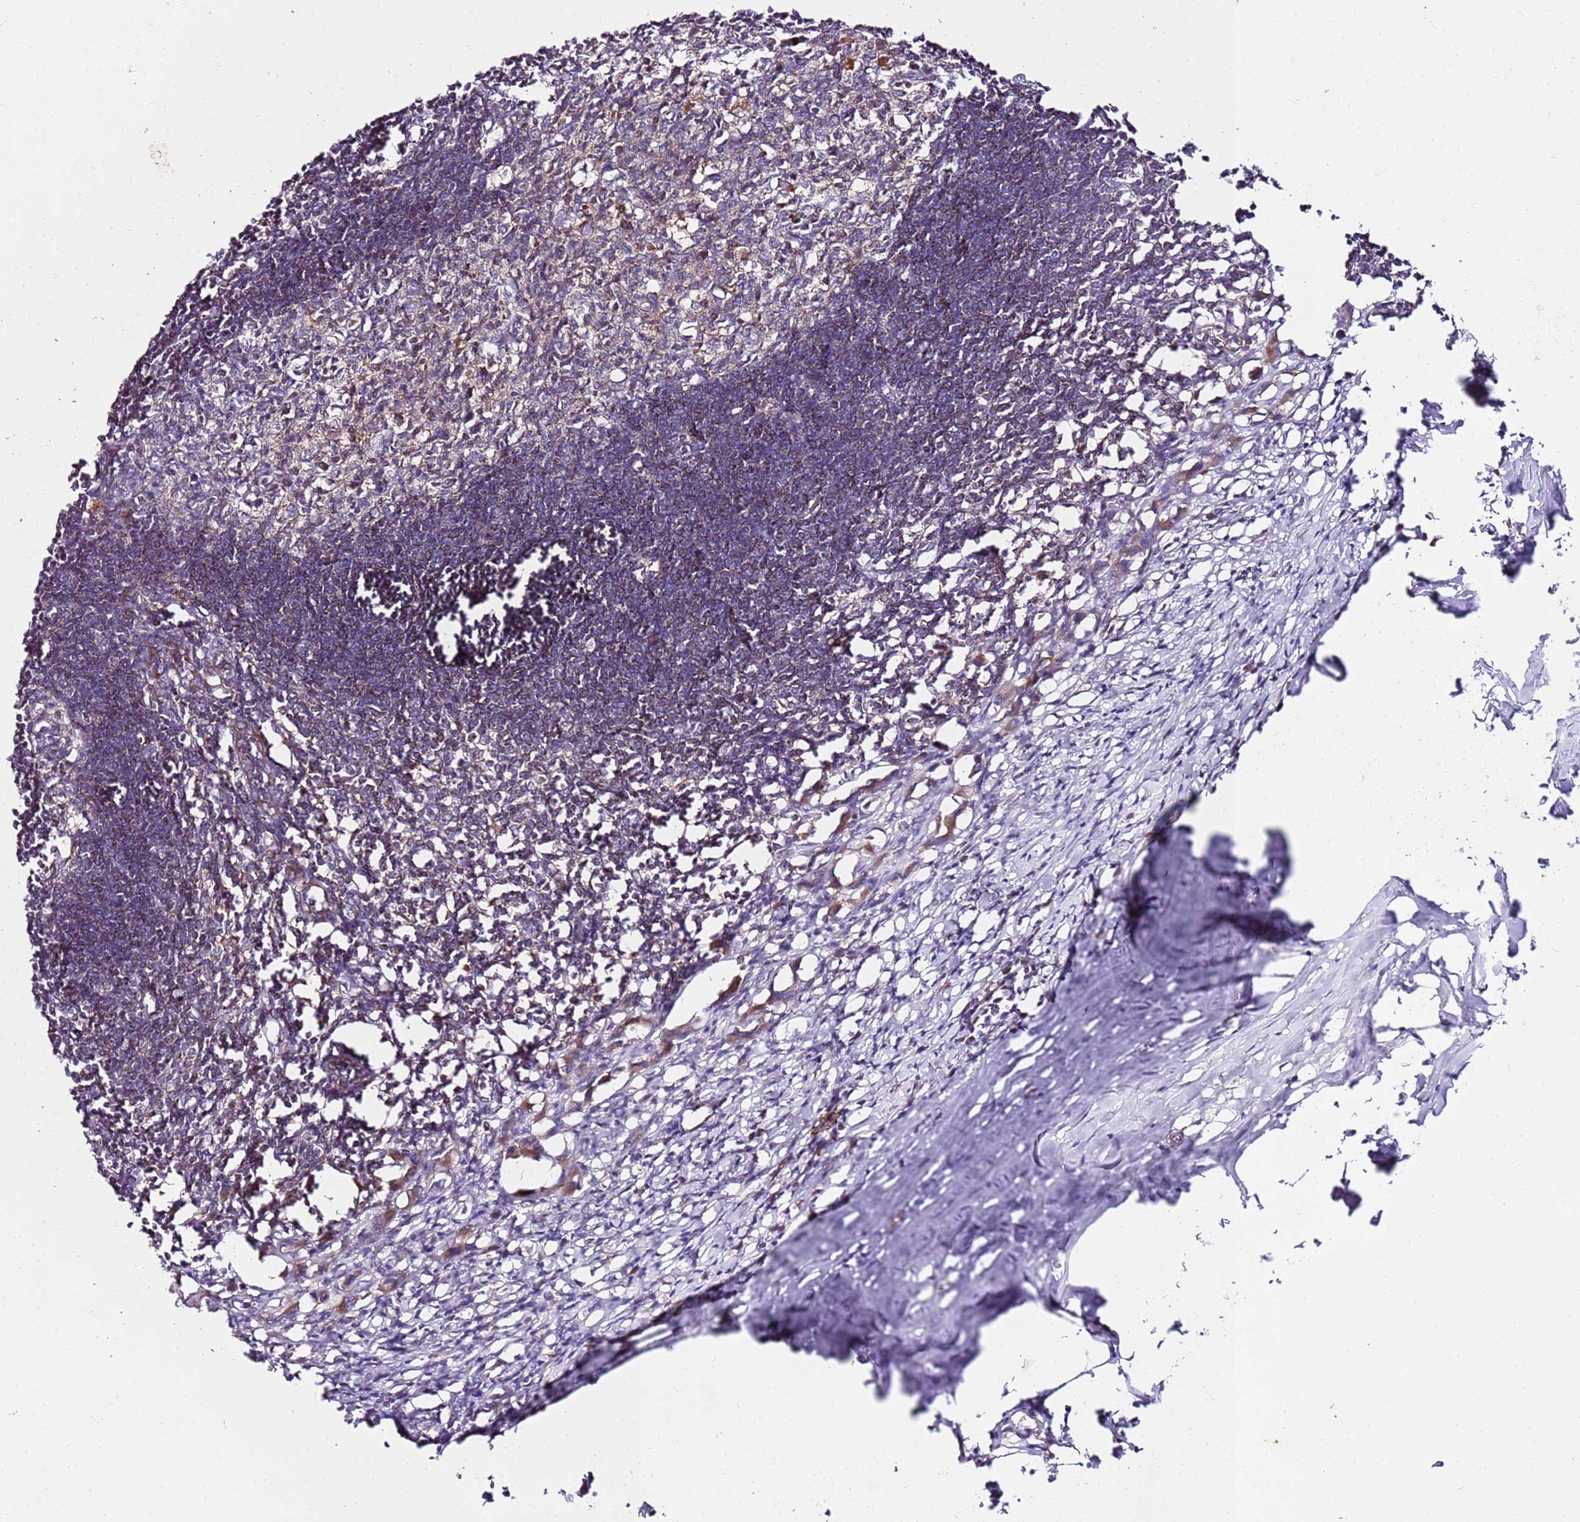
{"staining": {"intensity": "weak", "quantity": "<25%", "location": "cytoplasmic/membranous"}, "tissue": "lymph node", "cell_type": "Germinal center cells", "image_type": "normal", "snomed": [{"axis": "morphology", "description": "Normal tissue, NOS"}, {"axis": "morphology", "description": "Malignant melanoma, Metastatic site"}, {"axis": "topography", "description": "Lymph node"}], "caption": "Germinal center cells are negative for protein expression in normal human lymph node.", "gene": "KRTAP21", "patient": {"sex": "male", "age": 41}}